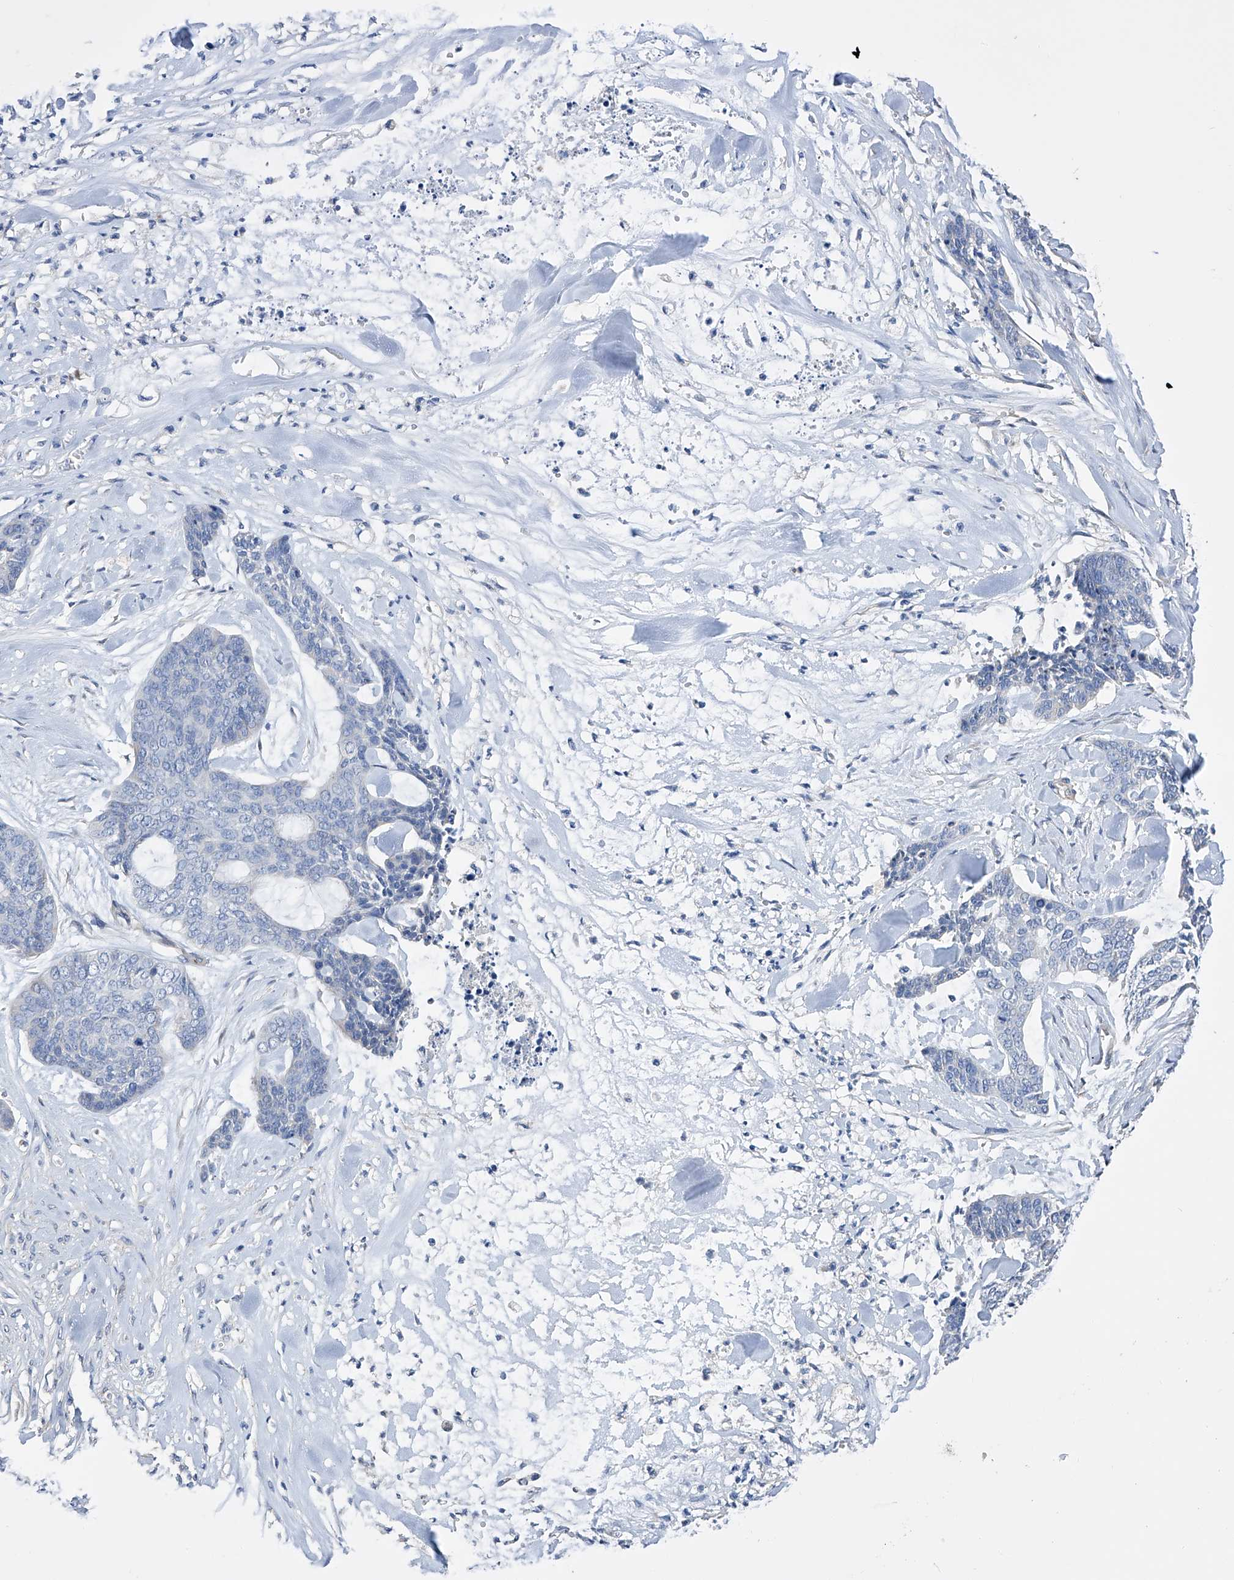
{"staining": {"intensity": "negative", "quantity": "none", "location": "none"}, "tissue": "skin cancer", "cell_type": "Tumor cells", "image_type": "cancer", "snomed": [{"axis": "morphology", "description": "Basal cell carcinoma"}, {"axis": "topography", "description": "Skin"}], "caption": "IHC micrograph of human skin basal cell carcinoma stained for a protein (brown), which displays no positivity in tumor cells.", "gene": "NFATC4", "patient": {"sex": "female", "age": 64}}